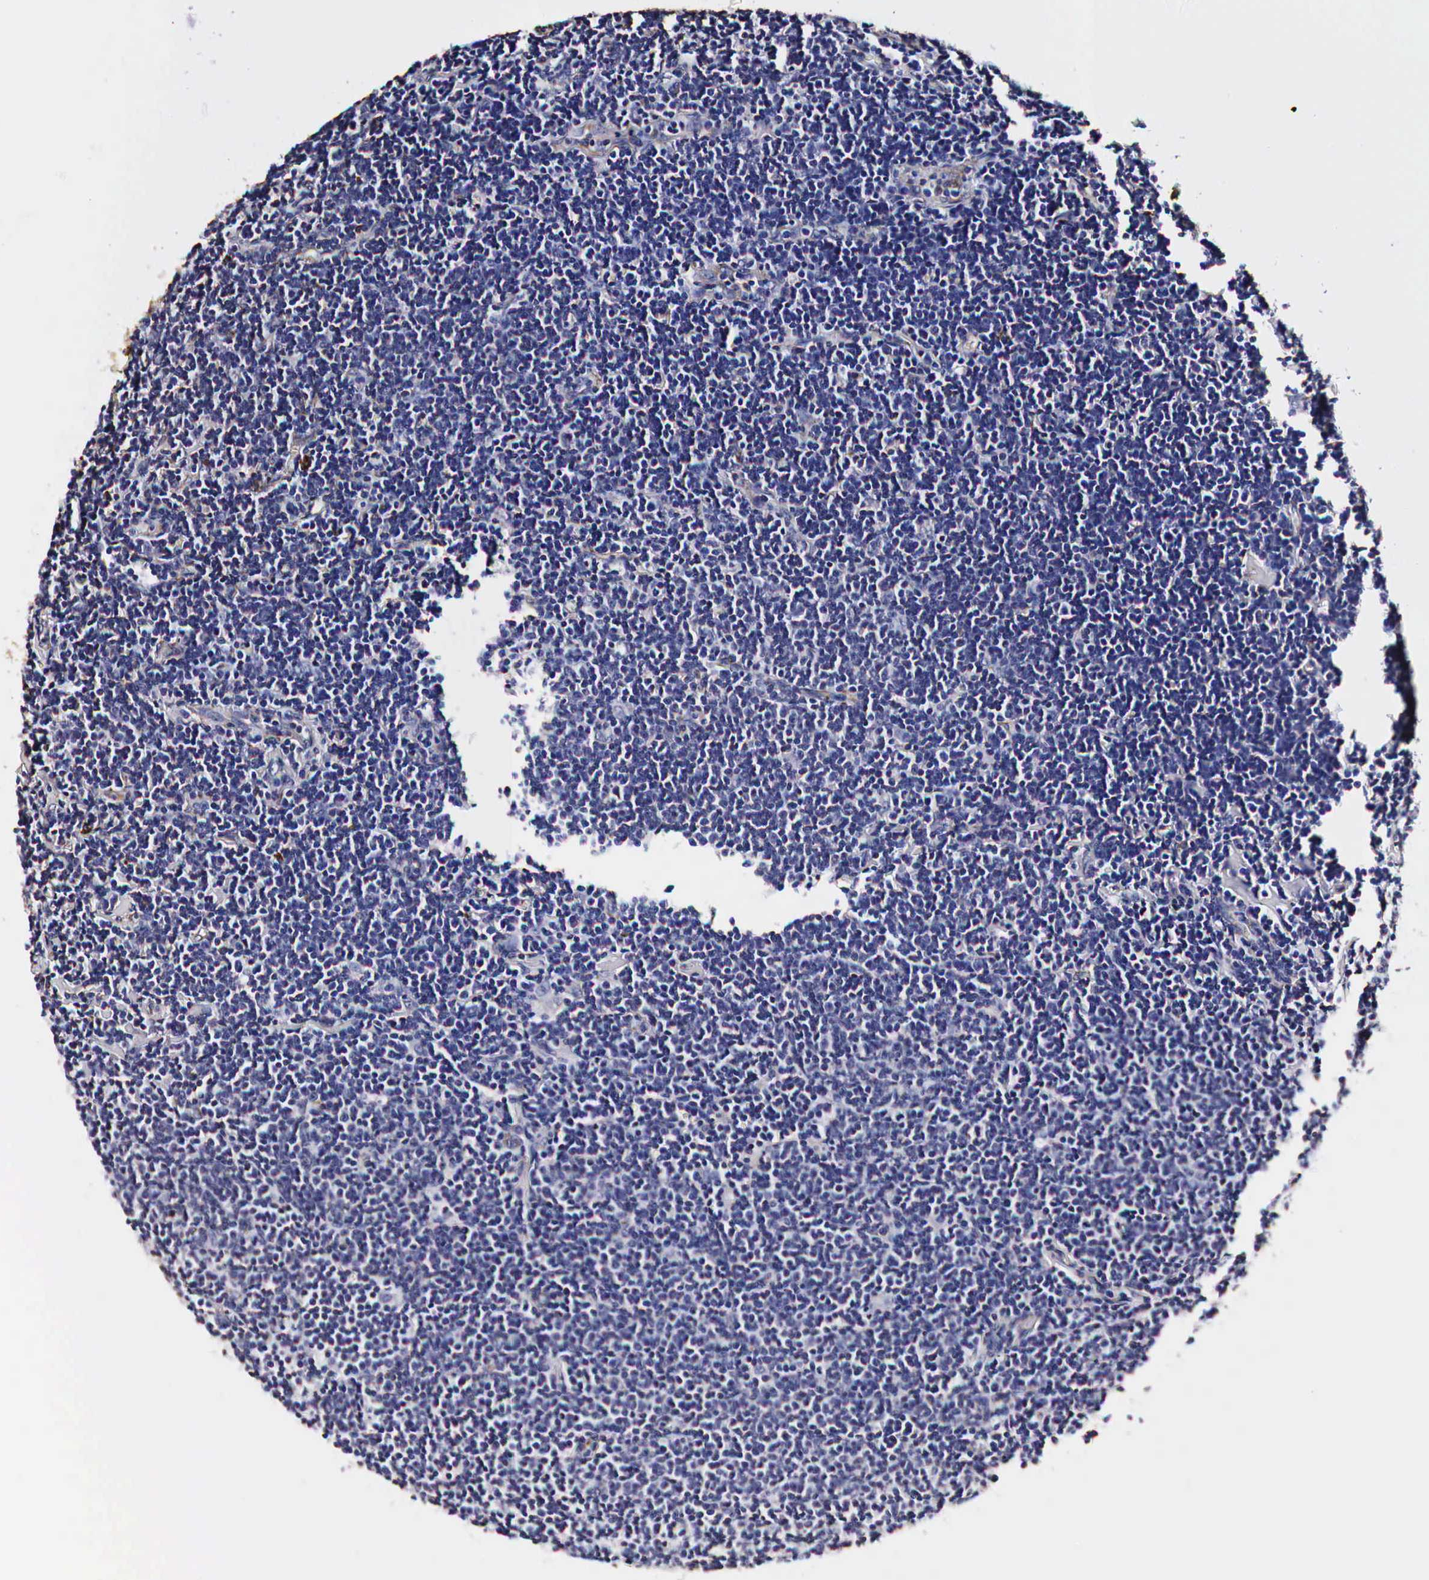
{"staining": {"intensity": "negative", "quantity": "none", "location": "none"}, "tissue": "lymphoma", "cell_type": "Tumor cells", "image_type": "cancer", "snomed": [{"axis": "morphology", "description": "Malignant lymphoma, non-Hodgkin's type, Low grade"}, {"axis": "topography", "description": "Lymph node"}], "caption": "DAB immunohistochemical staining of human low-grade malignant lymphoma, non-Hodgkin's type demonstrates no significant expression in tumor cells.", "gene": "CKAP4", "patient": {"sex": "male", "age": 65}}